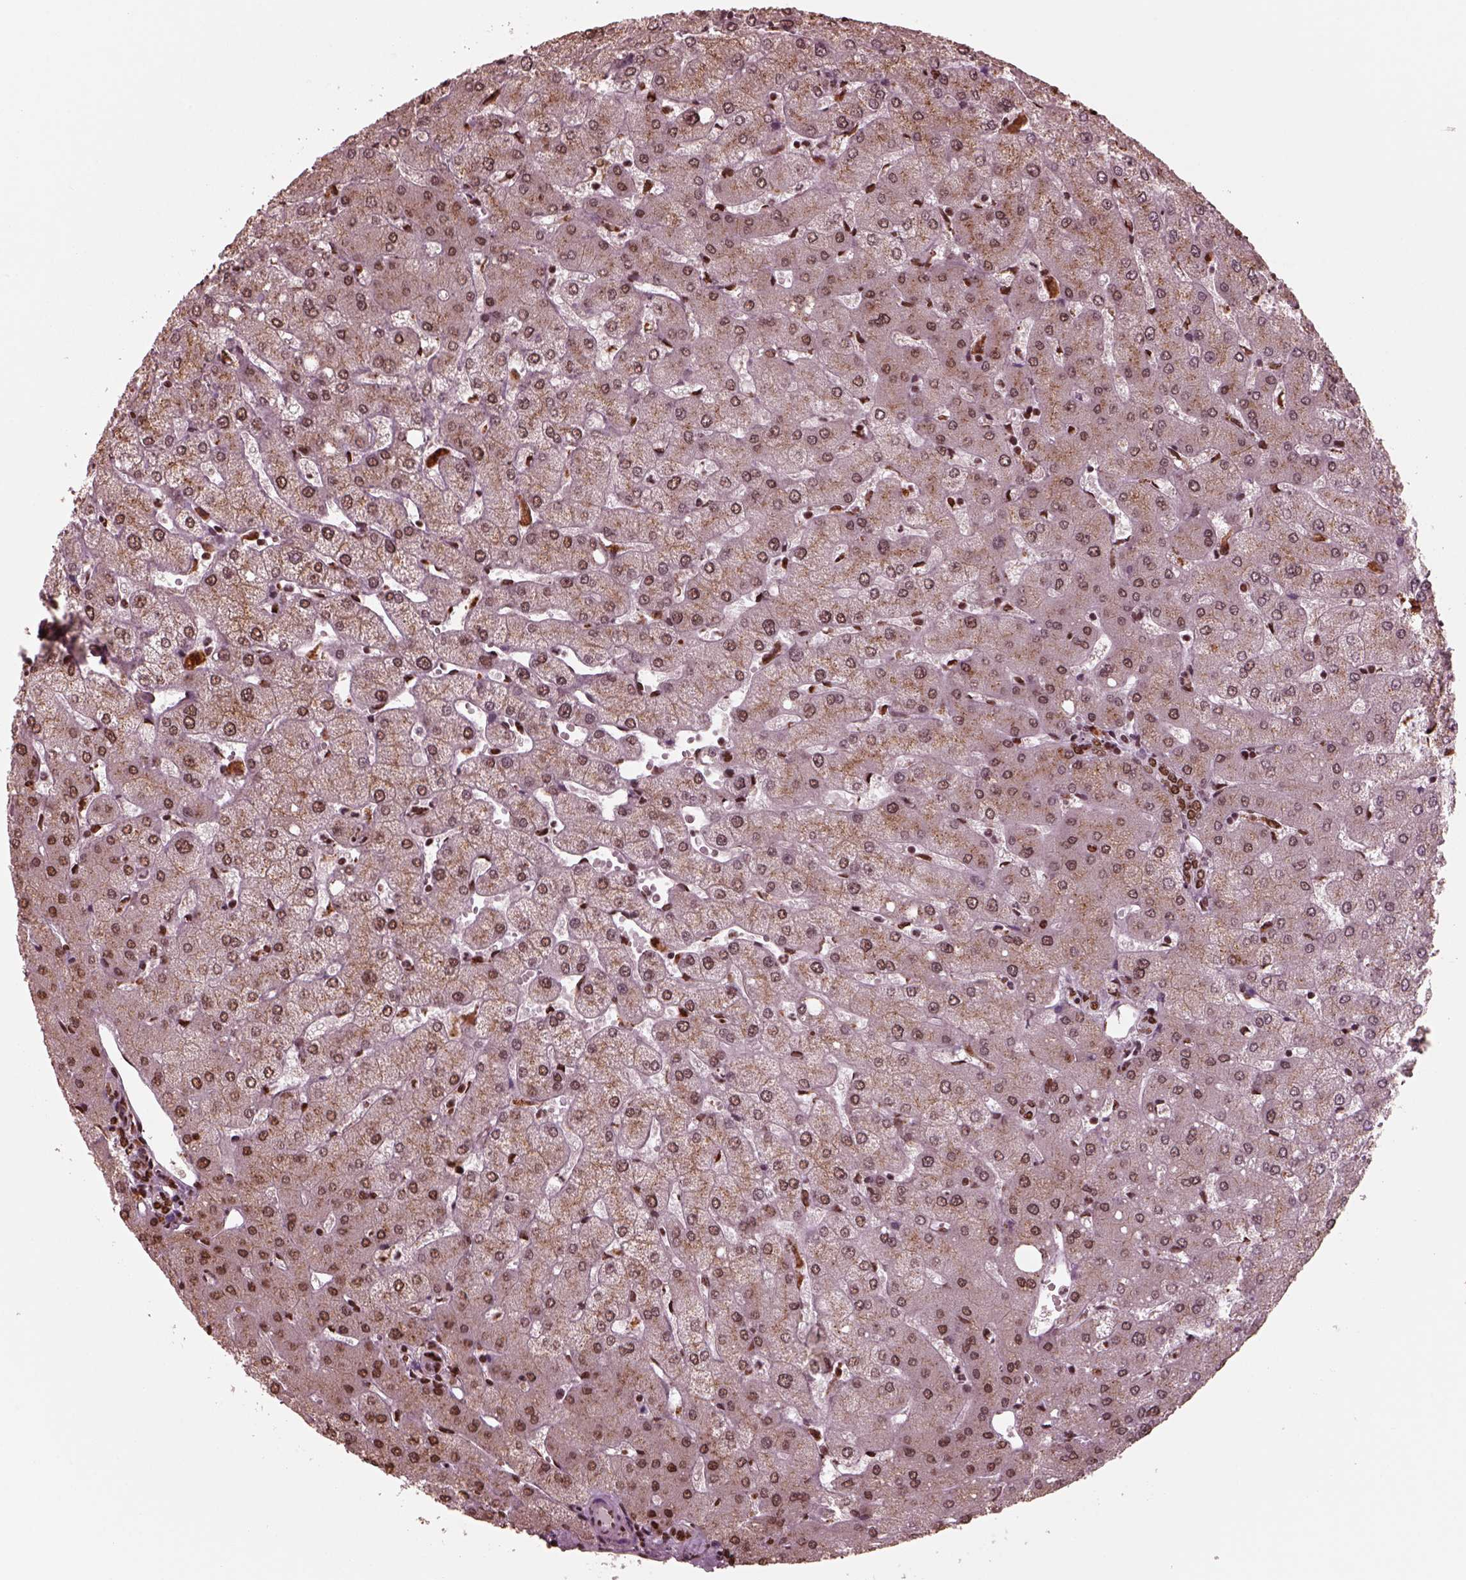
{"staining": {"intensity": "moderate", "quantity": "25%-75%", "location": "nuclear"}, "tissue": "liver", "cell_type": "Cholangiocytes", "image_type": "normal", "snomed": [{"axis": "morphology", "description": "Normal tissue, NOS"}, {"axis": "topography", "description": "Liver"}], "caption": "Immunohistochemical staining of unremarkable liver reveals 25%-75% levels of moderate nuclear protein positivity in approximately 25%-75% of cholangiocytes.", "gene": "NSD1", "patient": {"sex": "female", "age": 54}}